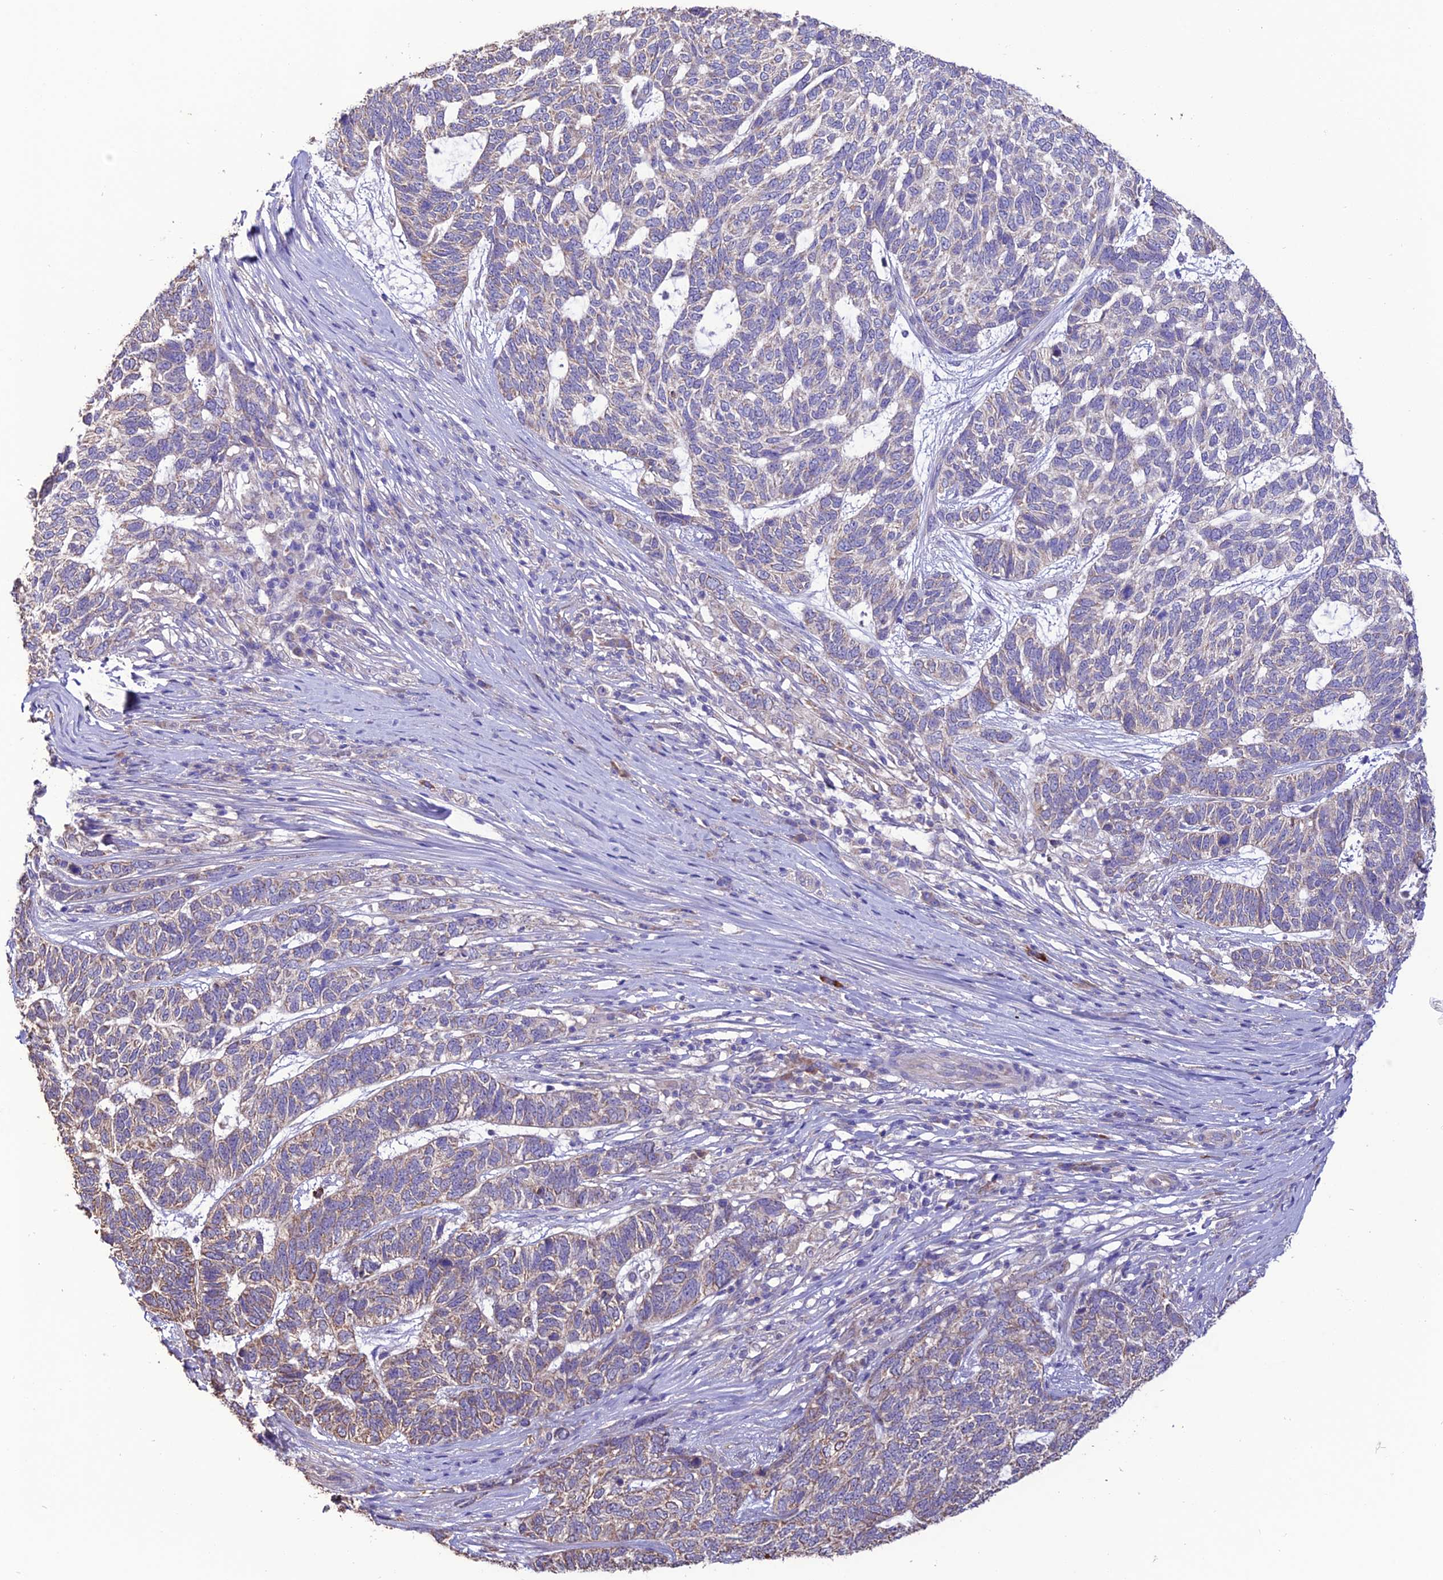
{"staining": {"intensity": "moderate", "quantity": "<25%", "location": "cytoplasmic/membranous"}, "tissue": "skin cancer", "cell_type": "Tumor cells", "image_type": "cancer", "snomed": [{"axis": "morphology", "description": "Basal cell carcinoma"}, {"axis": "topography", "description": "Skin"}], "caption": "Immunohistochemical staining of basal cell carcinoma (skin) shows low levels of moderate cytoplasmic/membranous expression in approximately <25% of tumor cells. (Brightfield microscopy of DAB IHC at high magnification).", "gene": "HOGA1", "patient": {"sex": "female", "age": 65}}